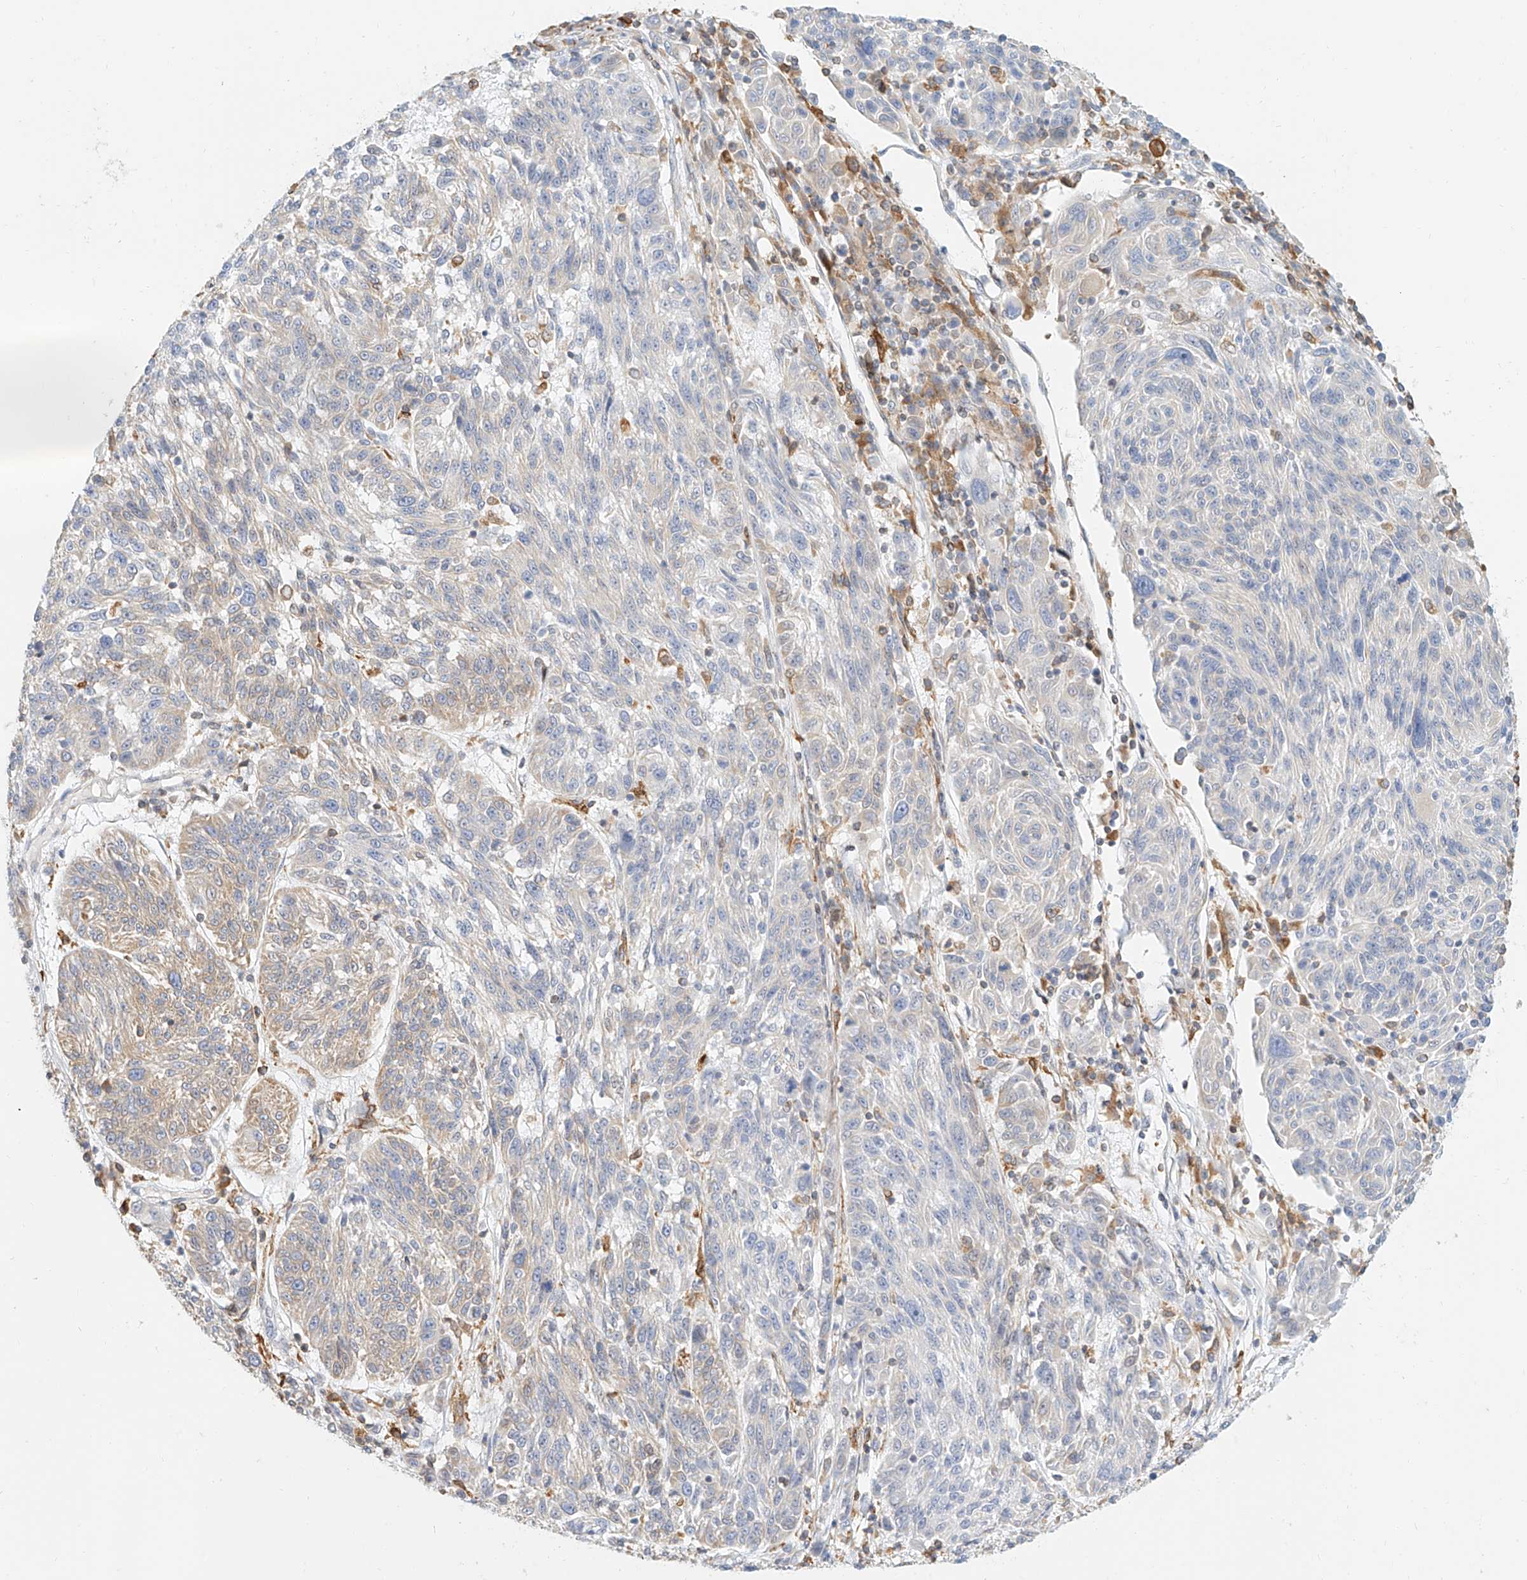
{"staining": {"intensity": "weak", "quantity": "<25%", "location": "cytoplasmic/membranous"}, "tissue": "melanoma", "cell_type": "Tumor cells", "image_type": "cancer", "snomed": [{"axis": "morphology", "description": "Malignant melanoma, NOS"}, {"axis": "topography", "description": "Skin"}], "caption": "Immunohistochemistry (IHC) histopathology image of human malignant melanoma stained for a protein (brown), which shows no staining in tumor cells.", "gene": "DHRS7", "patient": {"sex": "male", "age": 53}}